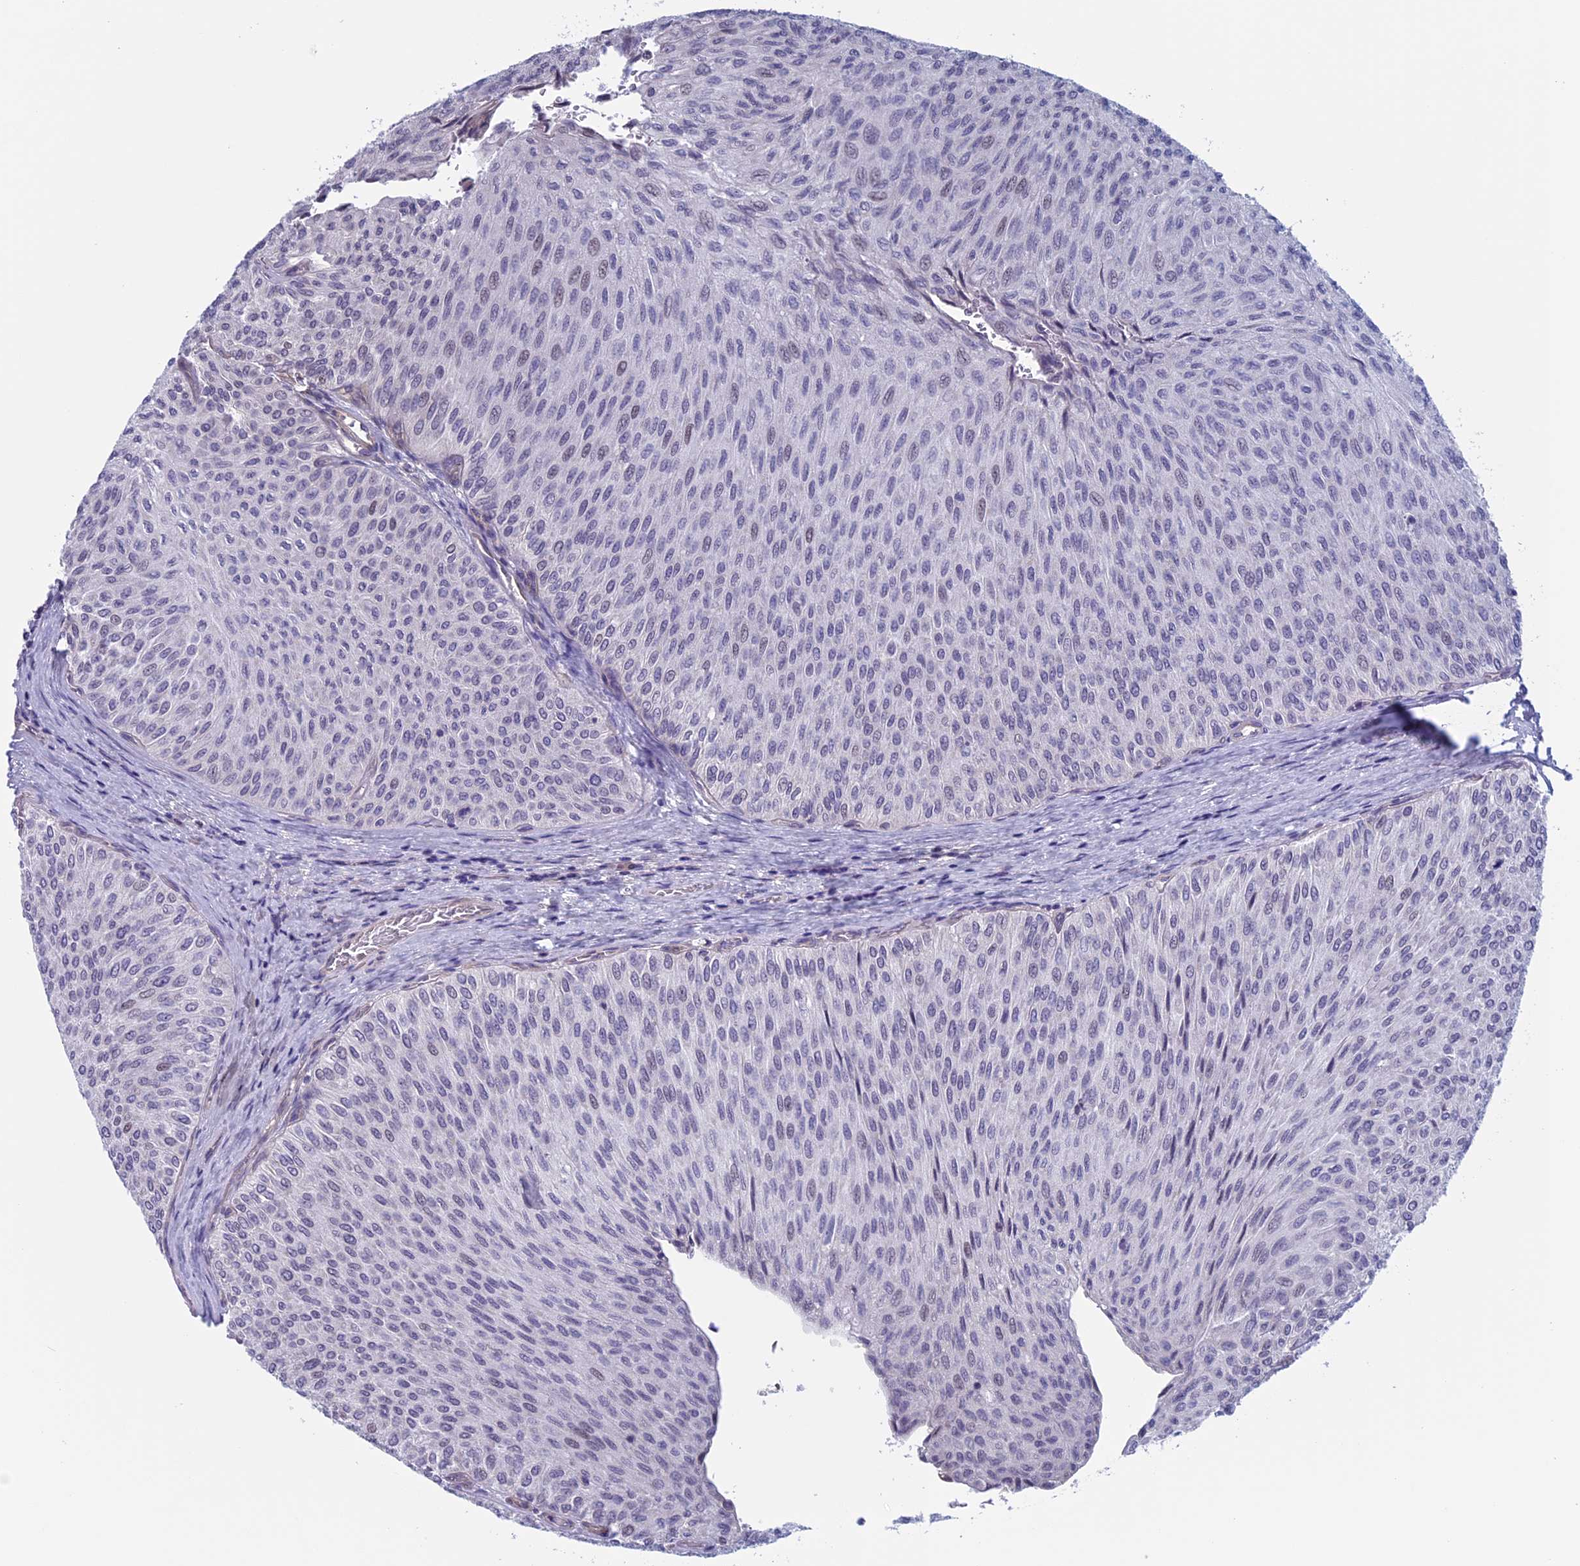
{"staining": {"intensity": "weak", "quantity": "<25%", "location": "nuclear"}, "tissue": "urothelial cancer", "cell_type": "Tumor cells", "image_type": "cancer", "snomed": [{"axis": "morphology", "description": "Urothelial carcinoma, Low grade"}, {"axis": "topography", "description": "Urinary bladder"}], "caption": "Image shows no protein positivity in tumor cells of low-grade urothelial carcinoma tissue. (DAB (3,3'-diaminobenzidine) immunohistochemistry visualized using brightfield microscopy, high magnification).", "gene": "SLC1A6", "patient": {"sex": "male", "age": 78}}